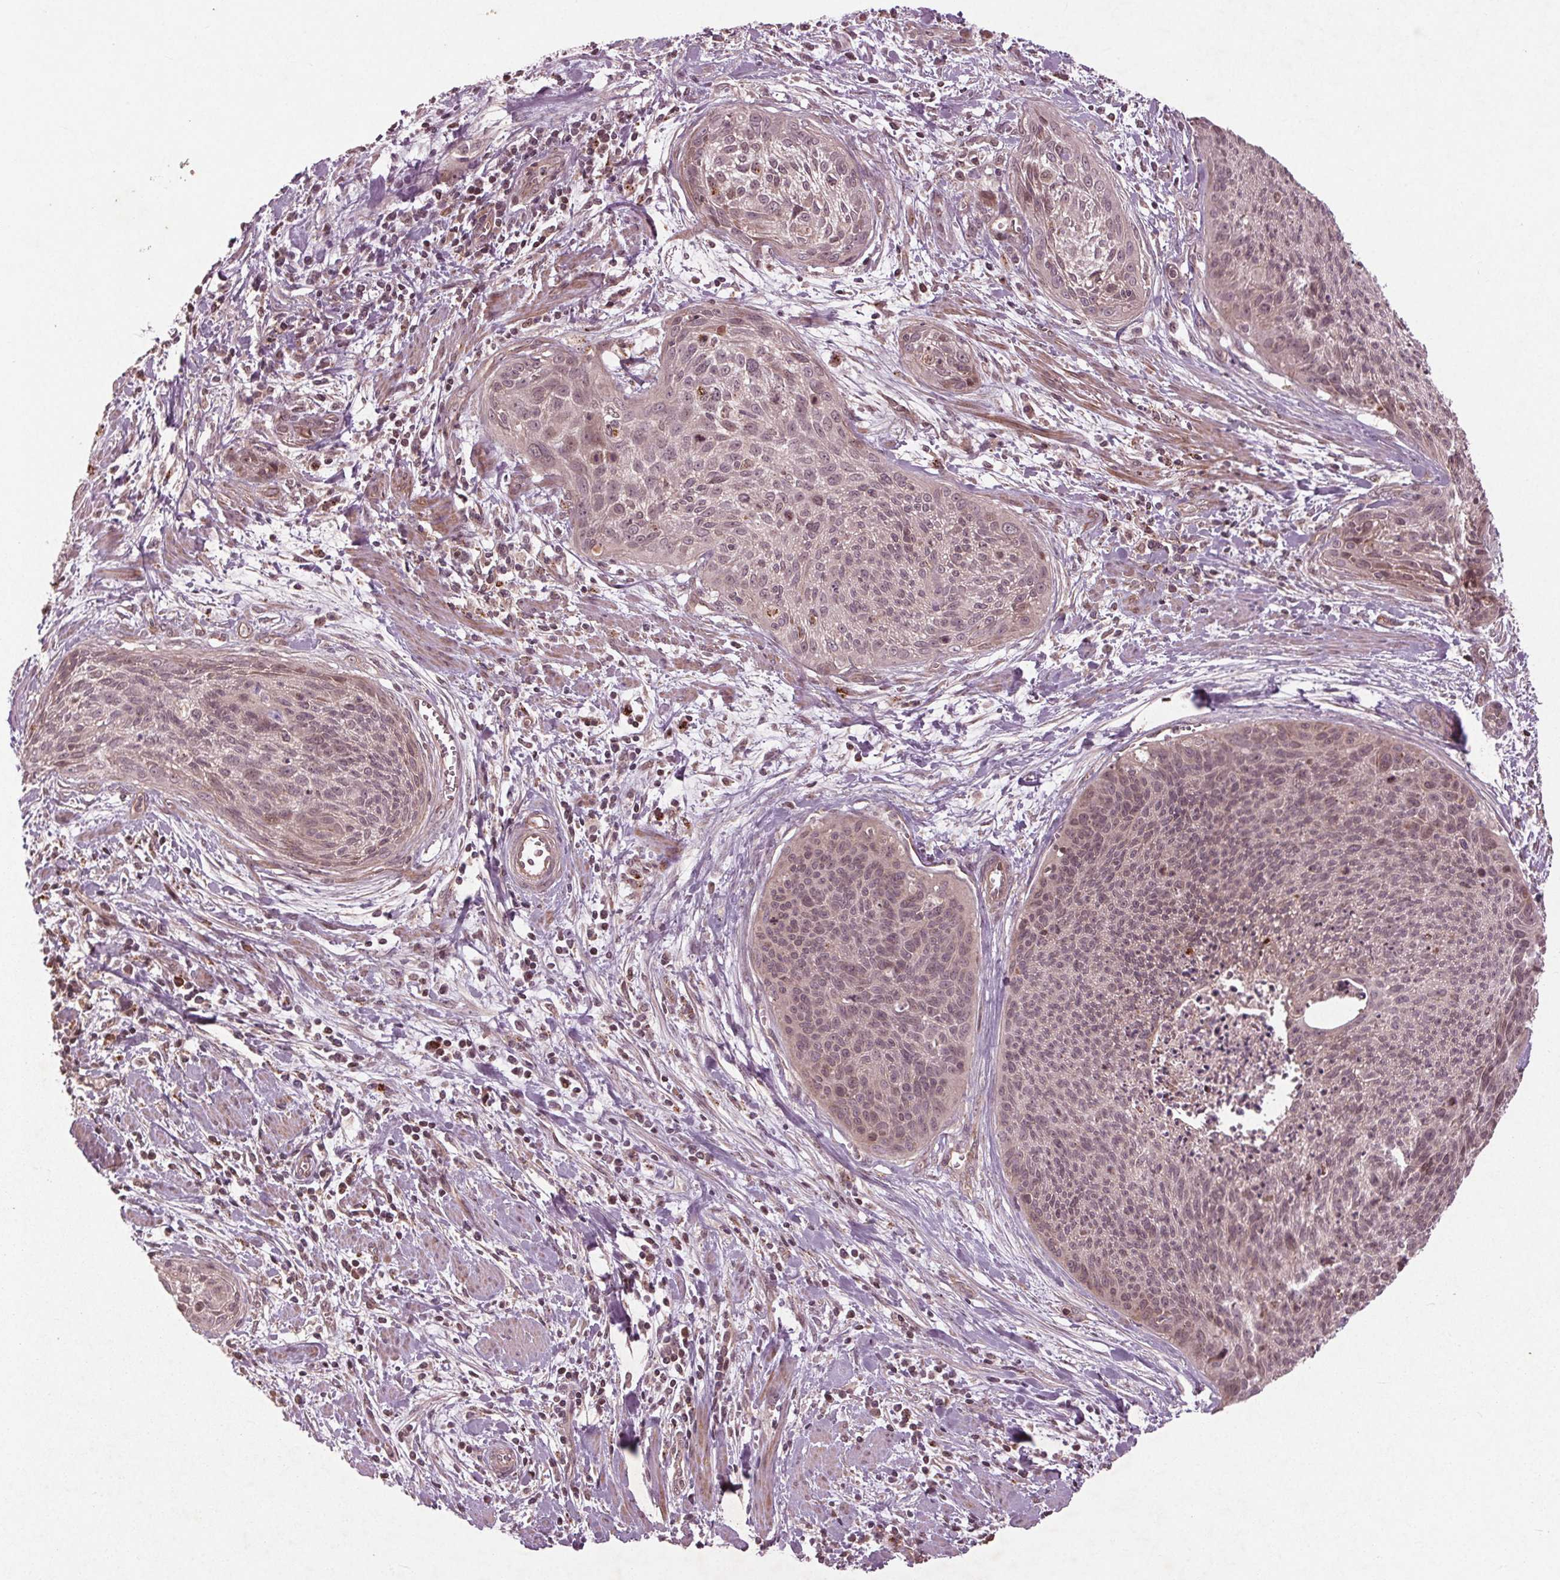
{"staining": {"intensity": "weak", "quantity": "<25%", "location": "nuclear"}, "tissue": "cervical cancer", "cell_type": "Tumor cells", "image_type": "cancer", "snomed": [{"axis": "morphology", "description": "Squamous cell carcinoma, NOS"}, {"axis": "topography", "description": "Cervix"}], "caption": "High power microscopy histopathology image of an immunohistochemistry image of cervical squamous cell carcinoma, revealing no significant positivity in tumor cells.", "gene": "CDKL4", "patient": {"sex": "female", "age": 55}}